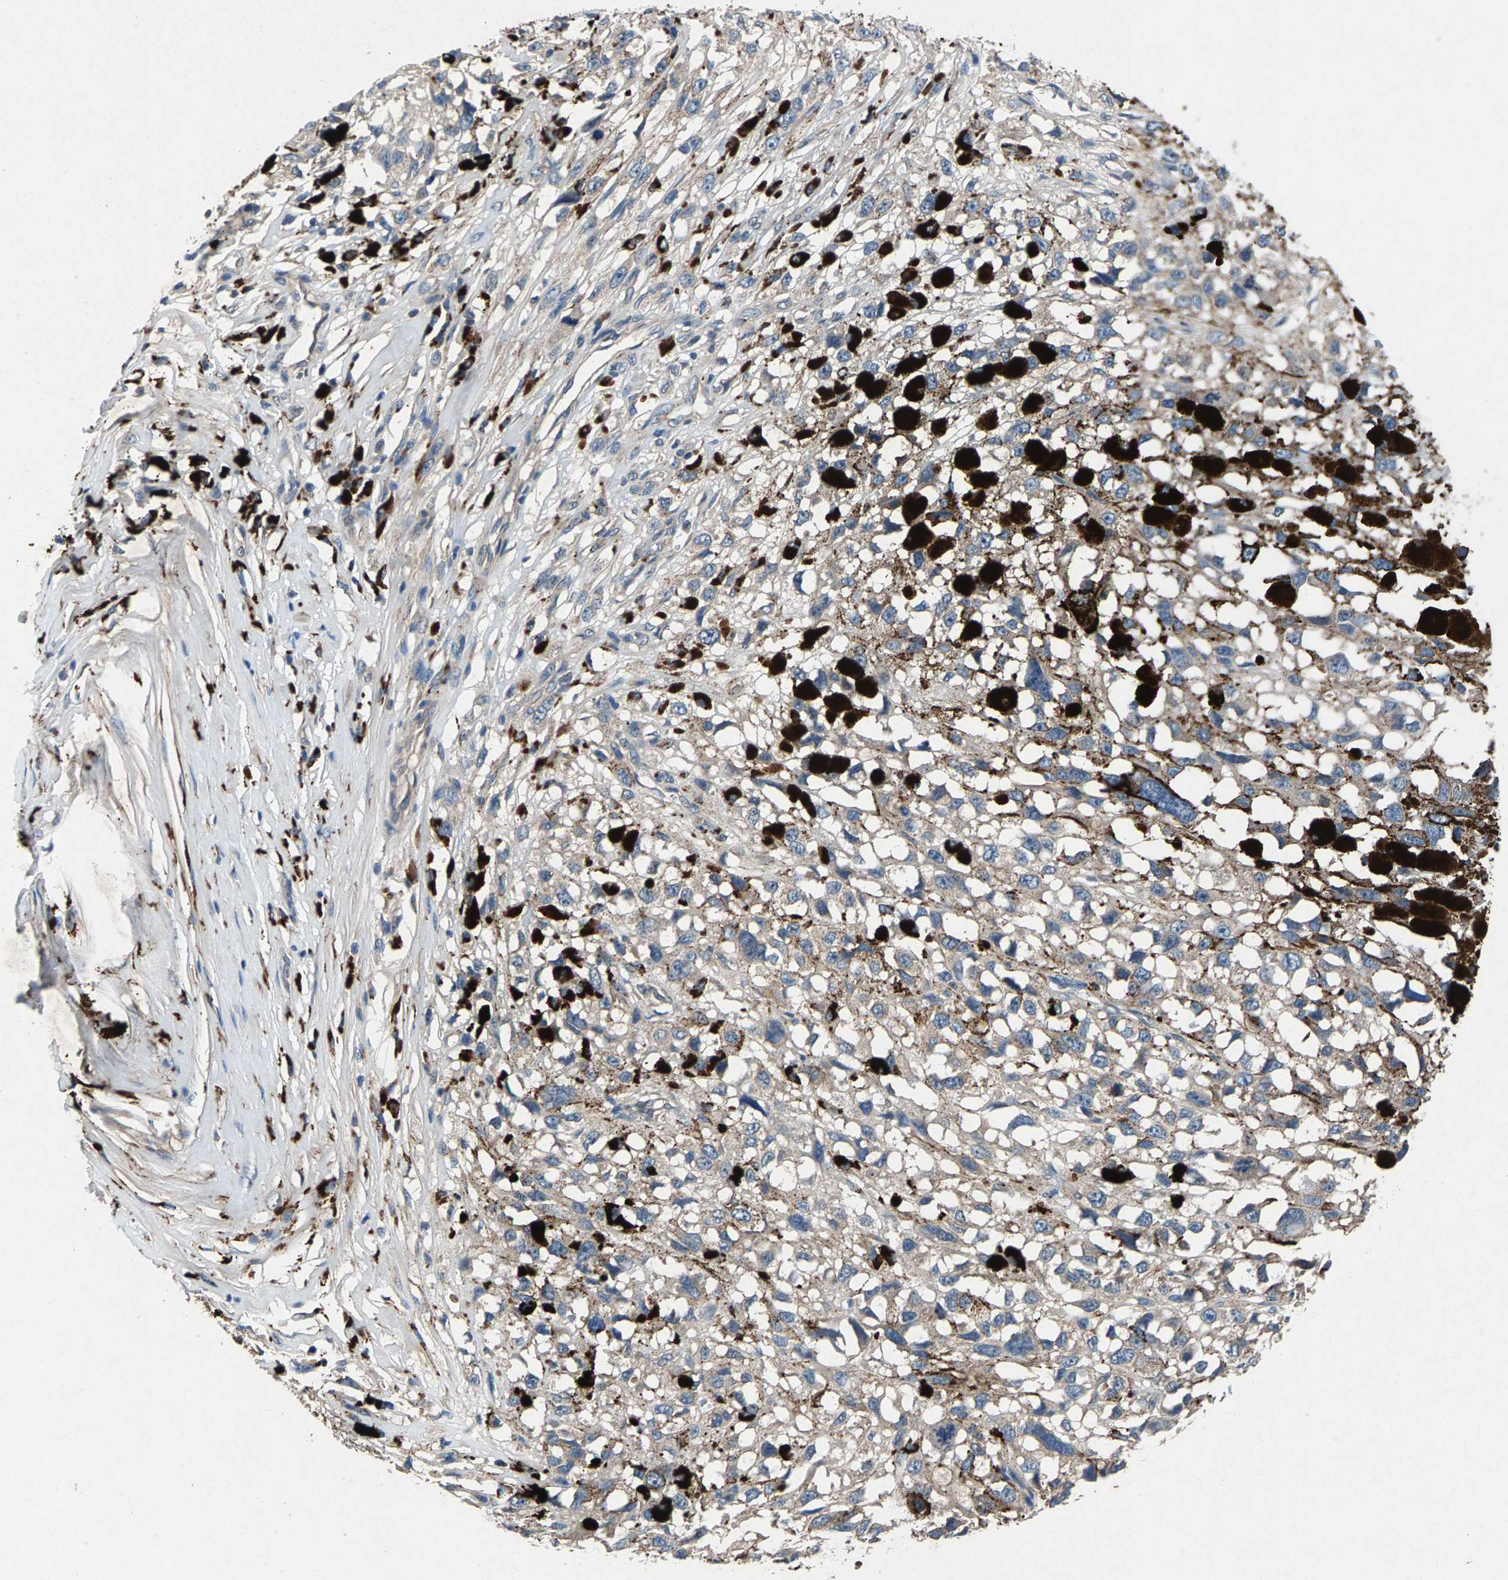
{"staining": {"intensity": "negative", "quantity": "none", "location": "none"}, "tissue": "melanoma", "cell_type": "Tumor cells", "image_type": "cancer", "snomed": [{"axis": "morphology", "description": "Malignant melanoma, Metastatic site"}, {"axis": "topography", "description": "Lymph node"}], "caption": "This photomicrograph is of melanoma stained with immunohistochemistry to label a protein in brown with the nuclei are counter-stained blue. There is no expression in tumor cells.", "gene": "PRXL2C", "patient": {"sex": "male", "age": 59}}